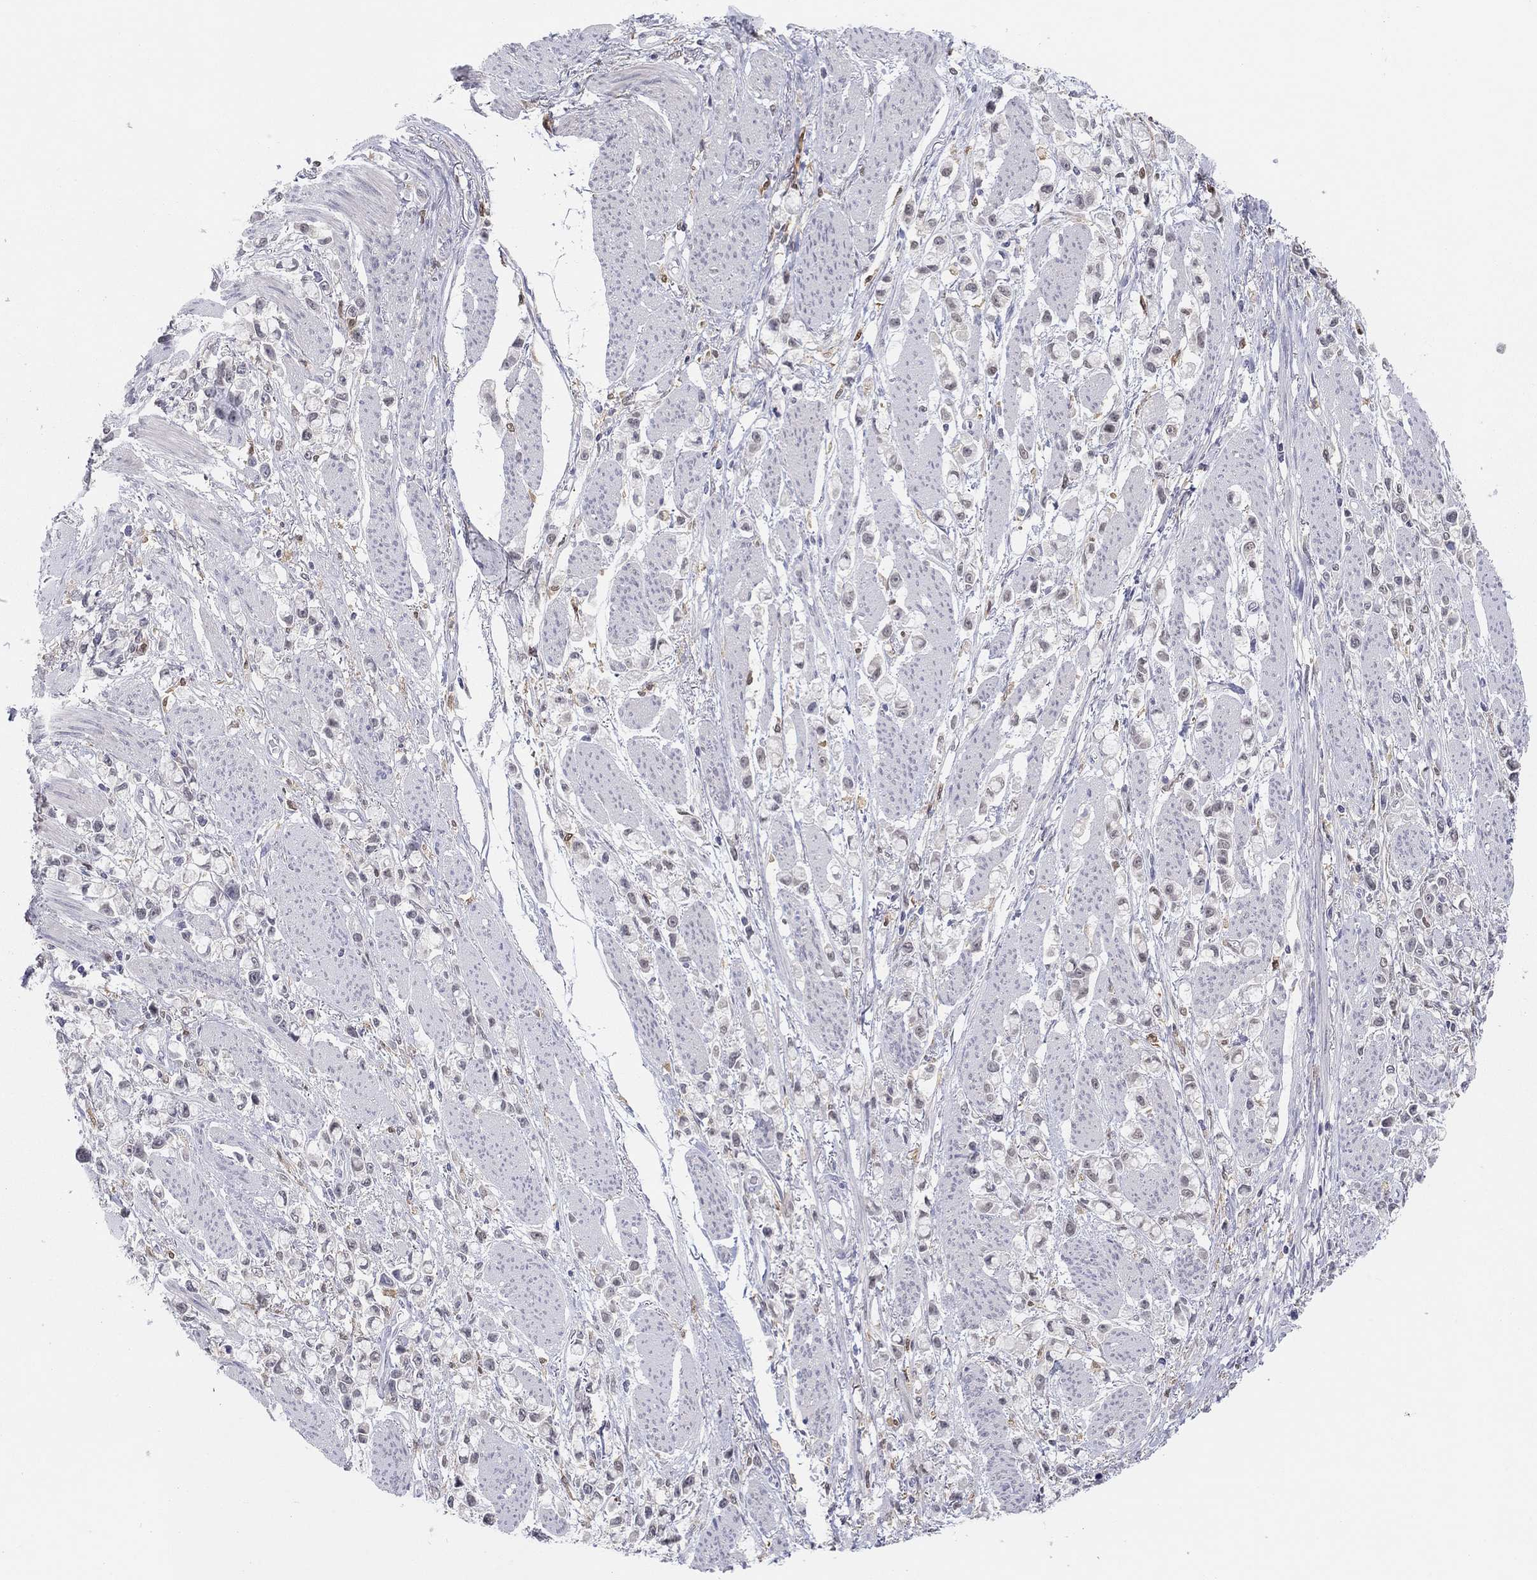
{"staining": {"intensity": "negative", "quantity": "none", "location": "none"}, "tissue": "stomach cancer", "cell_type": "Tumor cells", "image_type": "cancer", "snomed": [{"axis": "morphology", "description": "Adenocarcinoma, NOS"}, {"axis": "topography", "description": "Stomach"}], "caption": "IHC histopathology image of neoplastic tissue: stomach adenocarcinoma stained with DAB (3,3'-diaminobenzidine) shows no significant protein expression in tumor cells. (DAB IHC visualized using brightfield microscopy, high magnification).", "gene": "PDXK", "patient": {"sex": "female", "age": 81}}